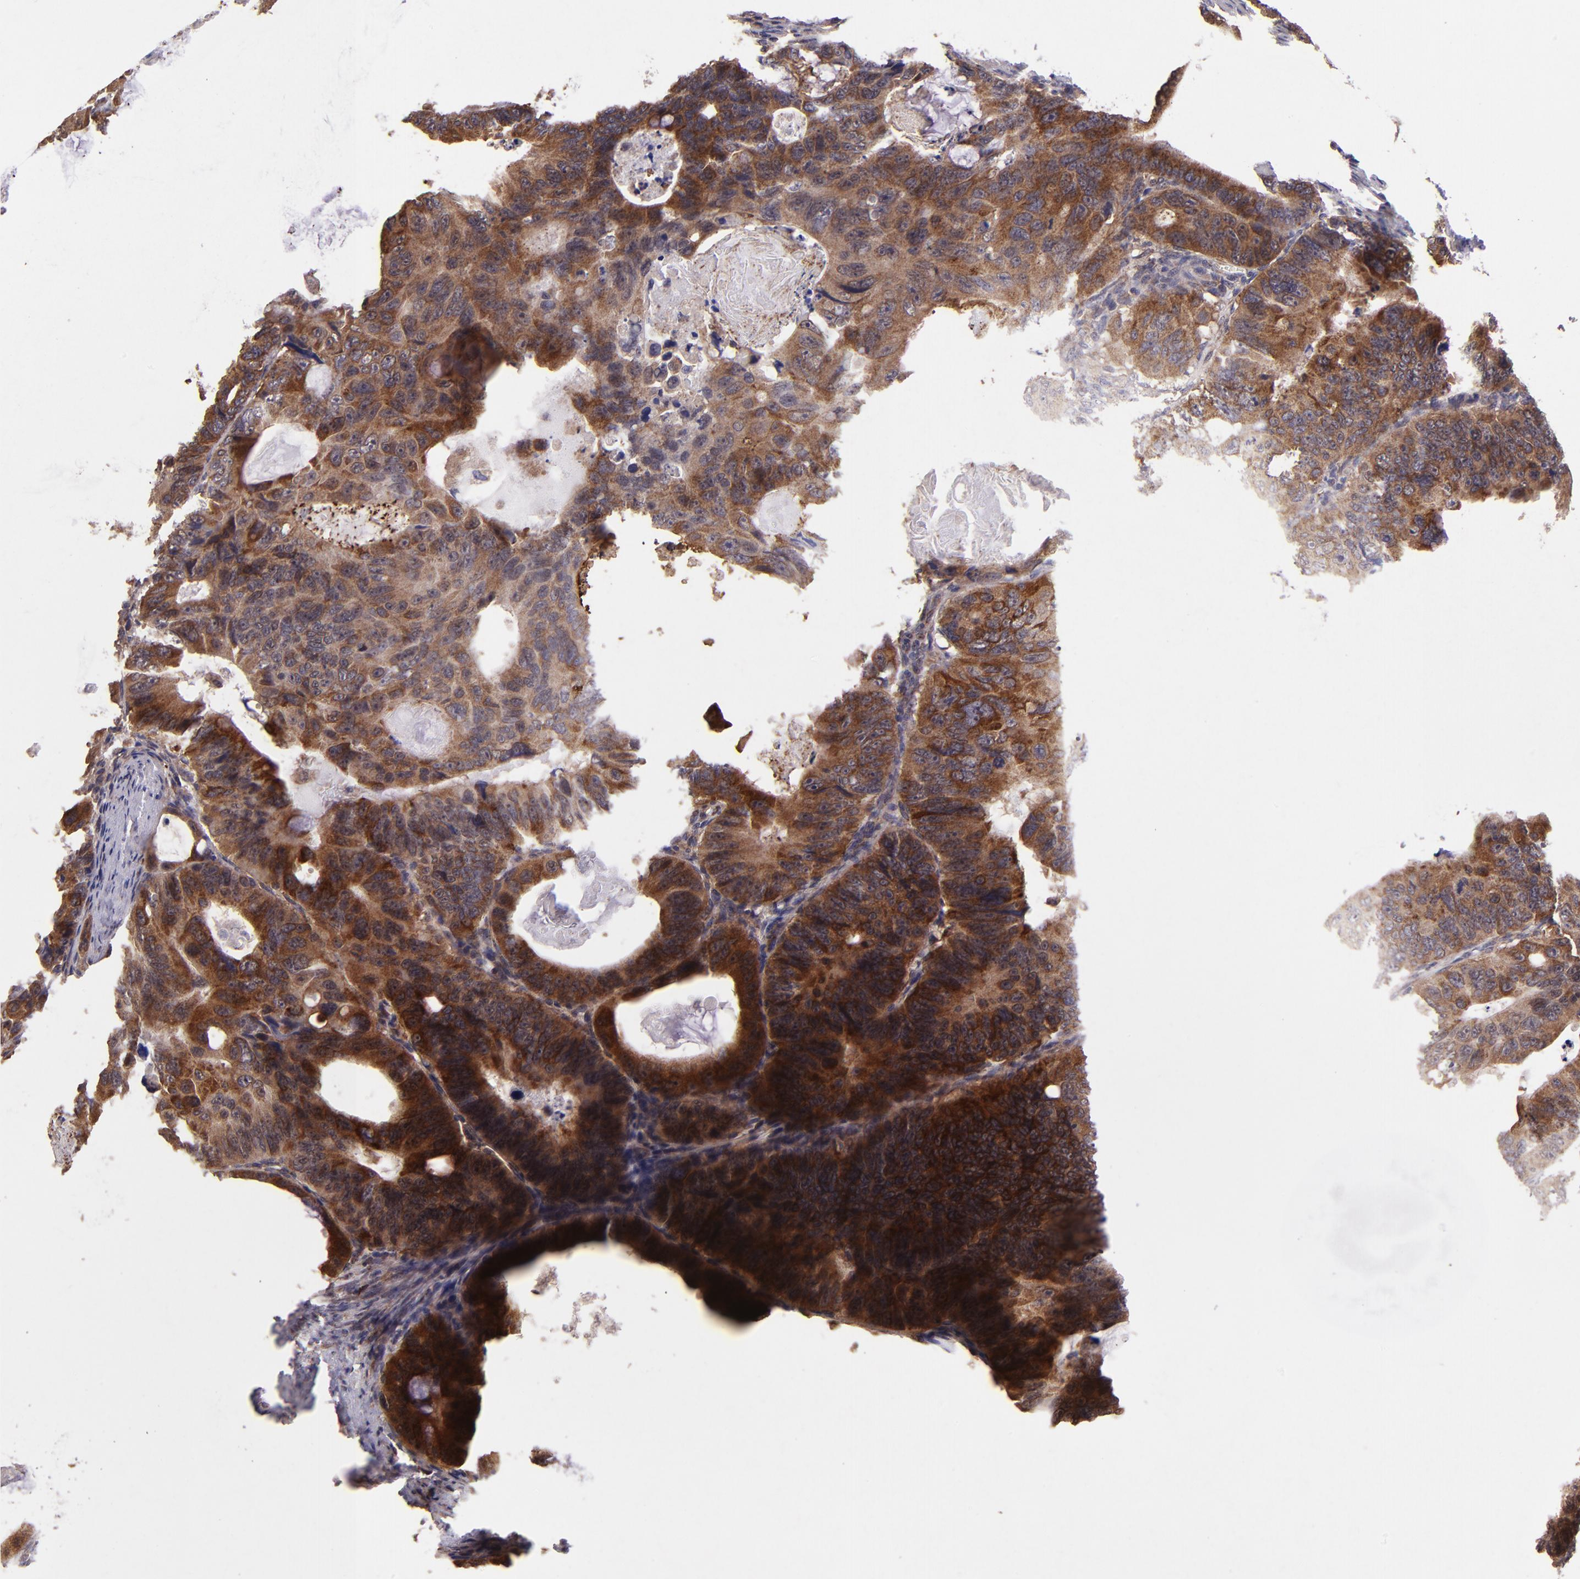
{"staining": {"intensity": "strong", "quantity": ">75%", "location": "cytoplasmic/membranous"}, "tissue": "colorectal cancer", "cell_type": "Tumor cells", "image_type": "cancer", "snomed": [{"axis": "morphology", "description": "Adenocarcinoma, NOS"}, {"axis": "topography", "description": "Colon"}], "caption": "Colorectal adenocarcinoma tissue demonstrates strong cytoplasmic/membranous staining in about >75% of tumor cells", "gene": "USP51", "patient": {"sex": "female", "age": 55}}